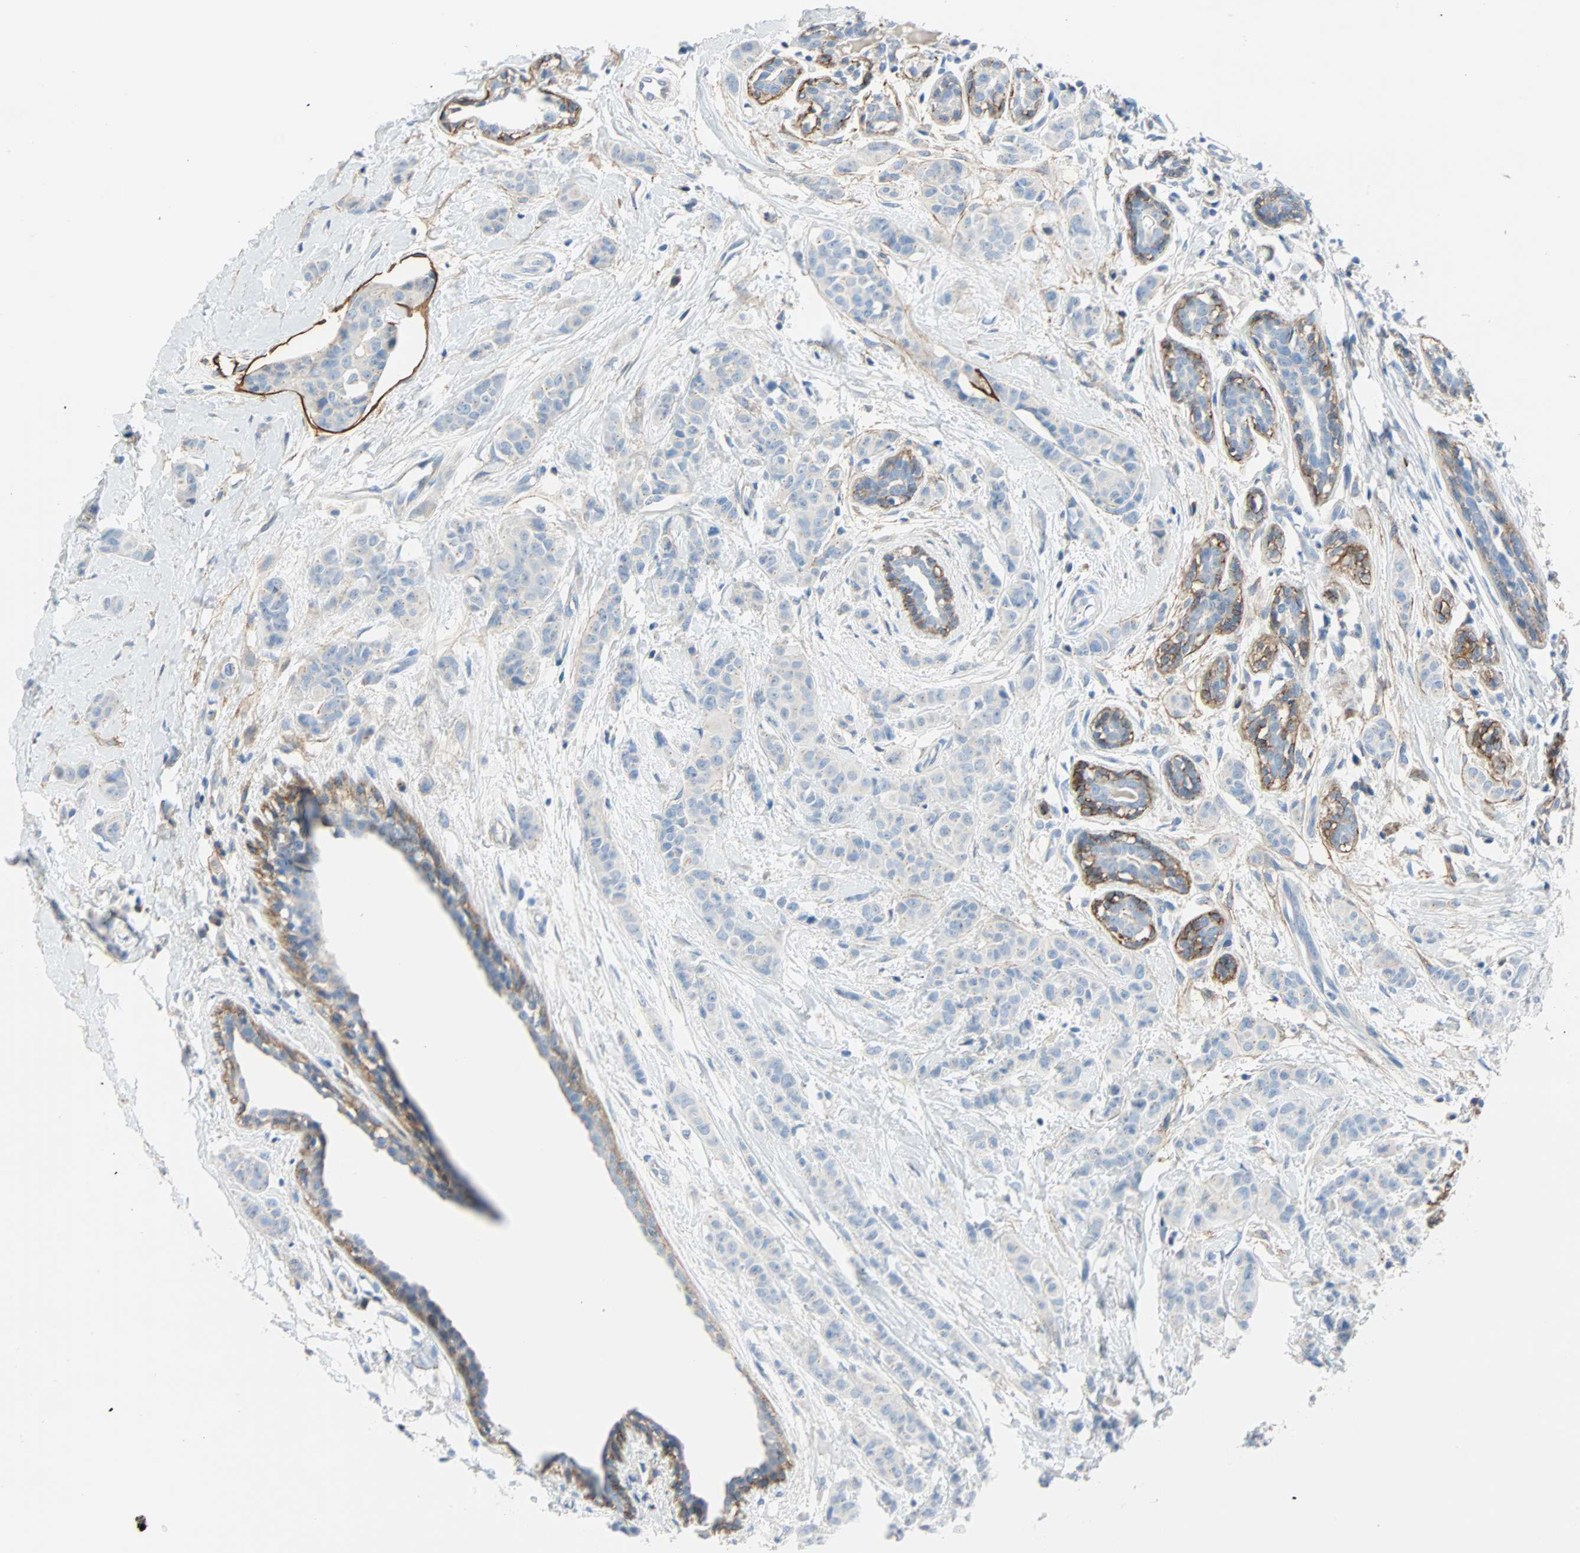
{"staining": {"intensity": "negative", "quantity": "none", "location": "none"}, "tissue": "breast cancer", "cell_type": "Tumor cells", "image_type": "cancer", "snomed": [{"axis": "morphology", "description": "Normal tissue, NOS"}, {"axis": "morphology", "description": "Duct carcinoma"}, {"axis": "topography", "description": "Breast"}], "caption": "DAB (3,3'-diaminobenzidine) immunohistochemical staining of breast cancer demonstrates no significant expression in tumor cells. (DAB IHC with hematoxylin counter stain).", "gene": "PDPN", "patient": {"sex": "female", "age": 40}}